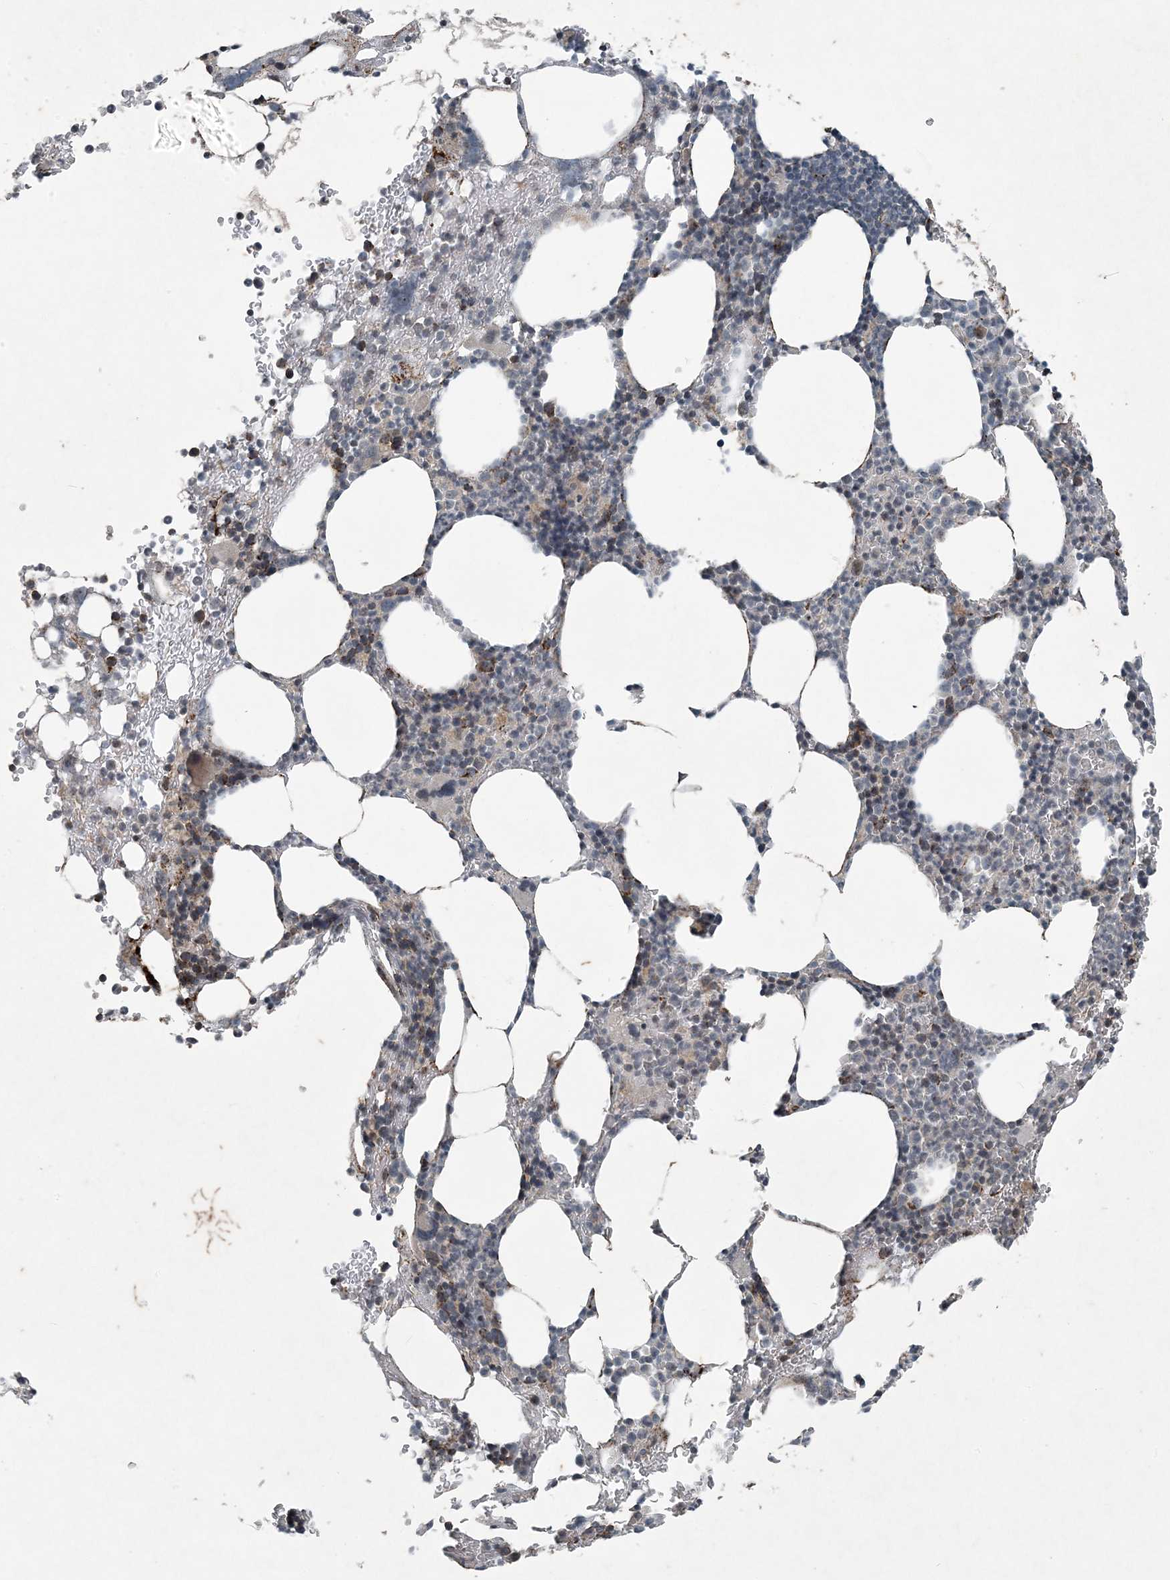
{"staining": {"intensity": "moderate", "quantity": "<25%", "location": "cytoplasmic/membranous"}, "tissue": "bone marrow", "cell_type": "Hematopoietic cells", "image_type": "normal", "snomed": [{"axis": "morphology", "description": "Normal tissue, NOS"}, {"axis": "topography", "description": "Bone marrow"}], "caption": "An image showing moderate cytoplasmic/membranous staining in about <25% of hematopoietic cells in unremarkable bone marrow, as visualized by brown immunohistochemical staining.", "gene": "PC", "patient": {"sex": "male"}}